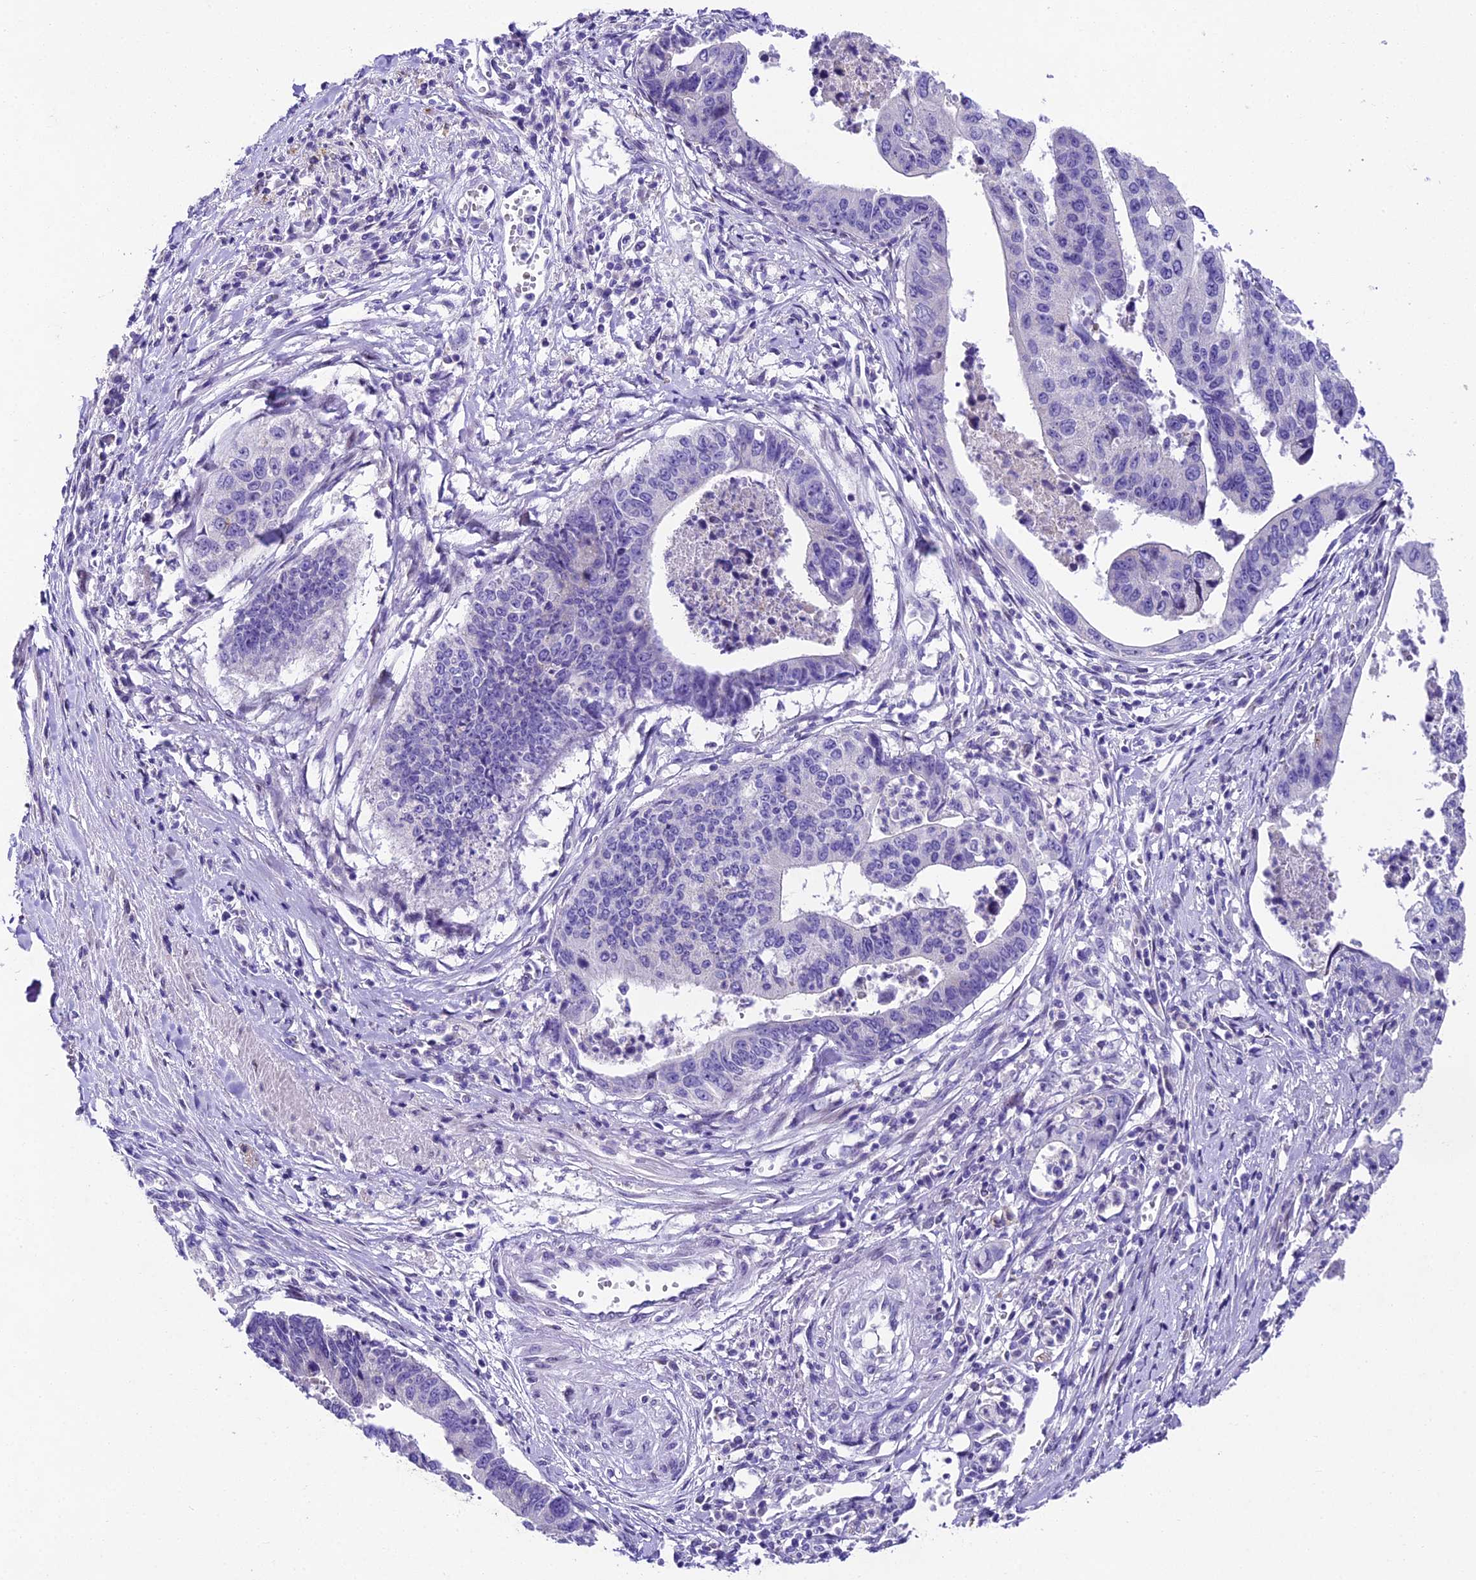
{"staining": {"intensity": "negative", "quantity": "none", "location": "none"}, "tissue": "stomach cancer", "cell_type": "Tumor cells", "image_type": "cancer", "snomed": [{"axis": "morphology", "description": "Adenocarcinoma, NOS"}, {"axis": "topography", "description": "Stomach"}], "caption": "Immunohistochemistry photomicrograph of stomach cancer stained for a protein (brown), which demonstrates no positivity in tumor cells.", "gene": "IFT140", "patient": {"sex": "male", "age": 59}}